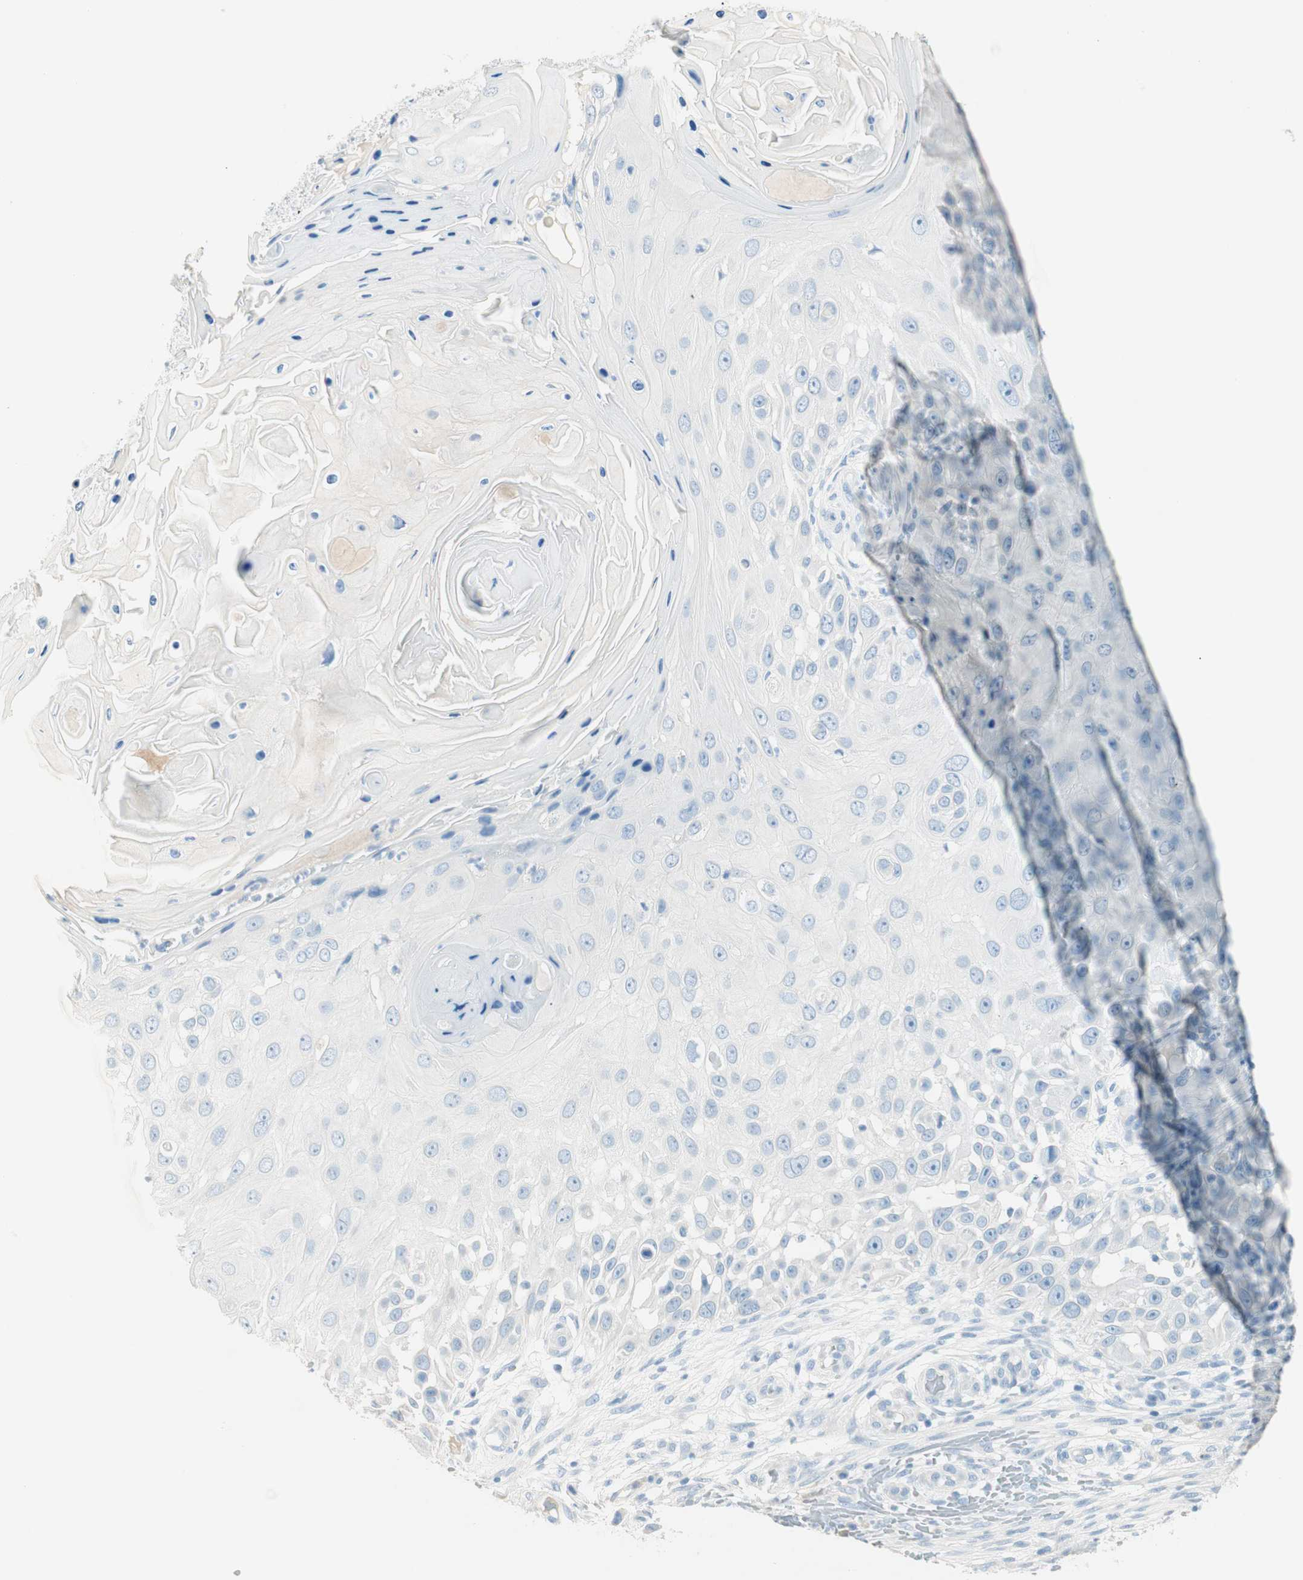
{"staining": {"intensity": "negative", "quantity": "none", "location": "none"}, "tissue": "skin cancer", "cell_type": "Tumor cells", "image_type": "cancer", "snomed": [{"axis": "morphology", "description": "Squamous cell carcinoma, NOS"}, {"axis": "topography", "description": "Skin"}], "caption": "The photomicrograph reveals no staining of tumor cells in squamous cell carcinoma (skin).", "gene": "HPGD", "patient": {"sex": "female", "age": 44}}